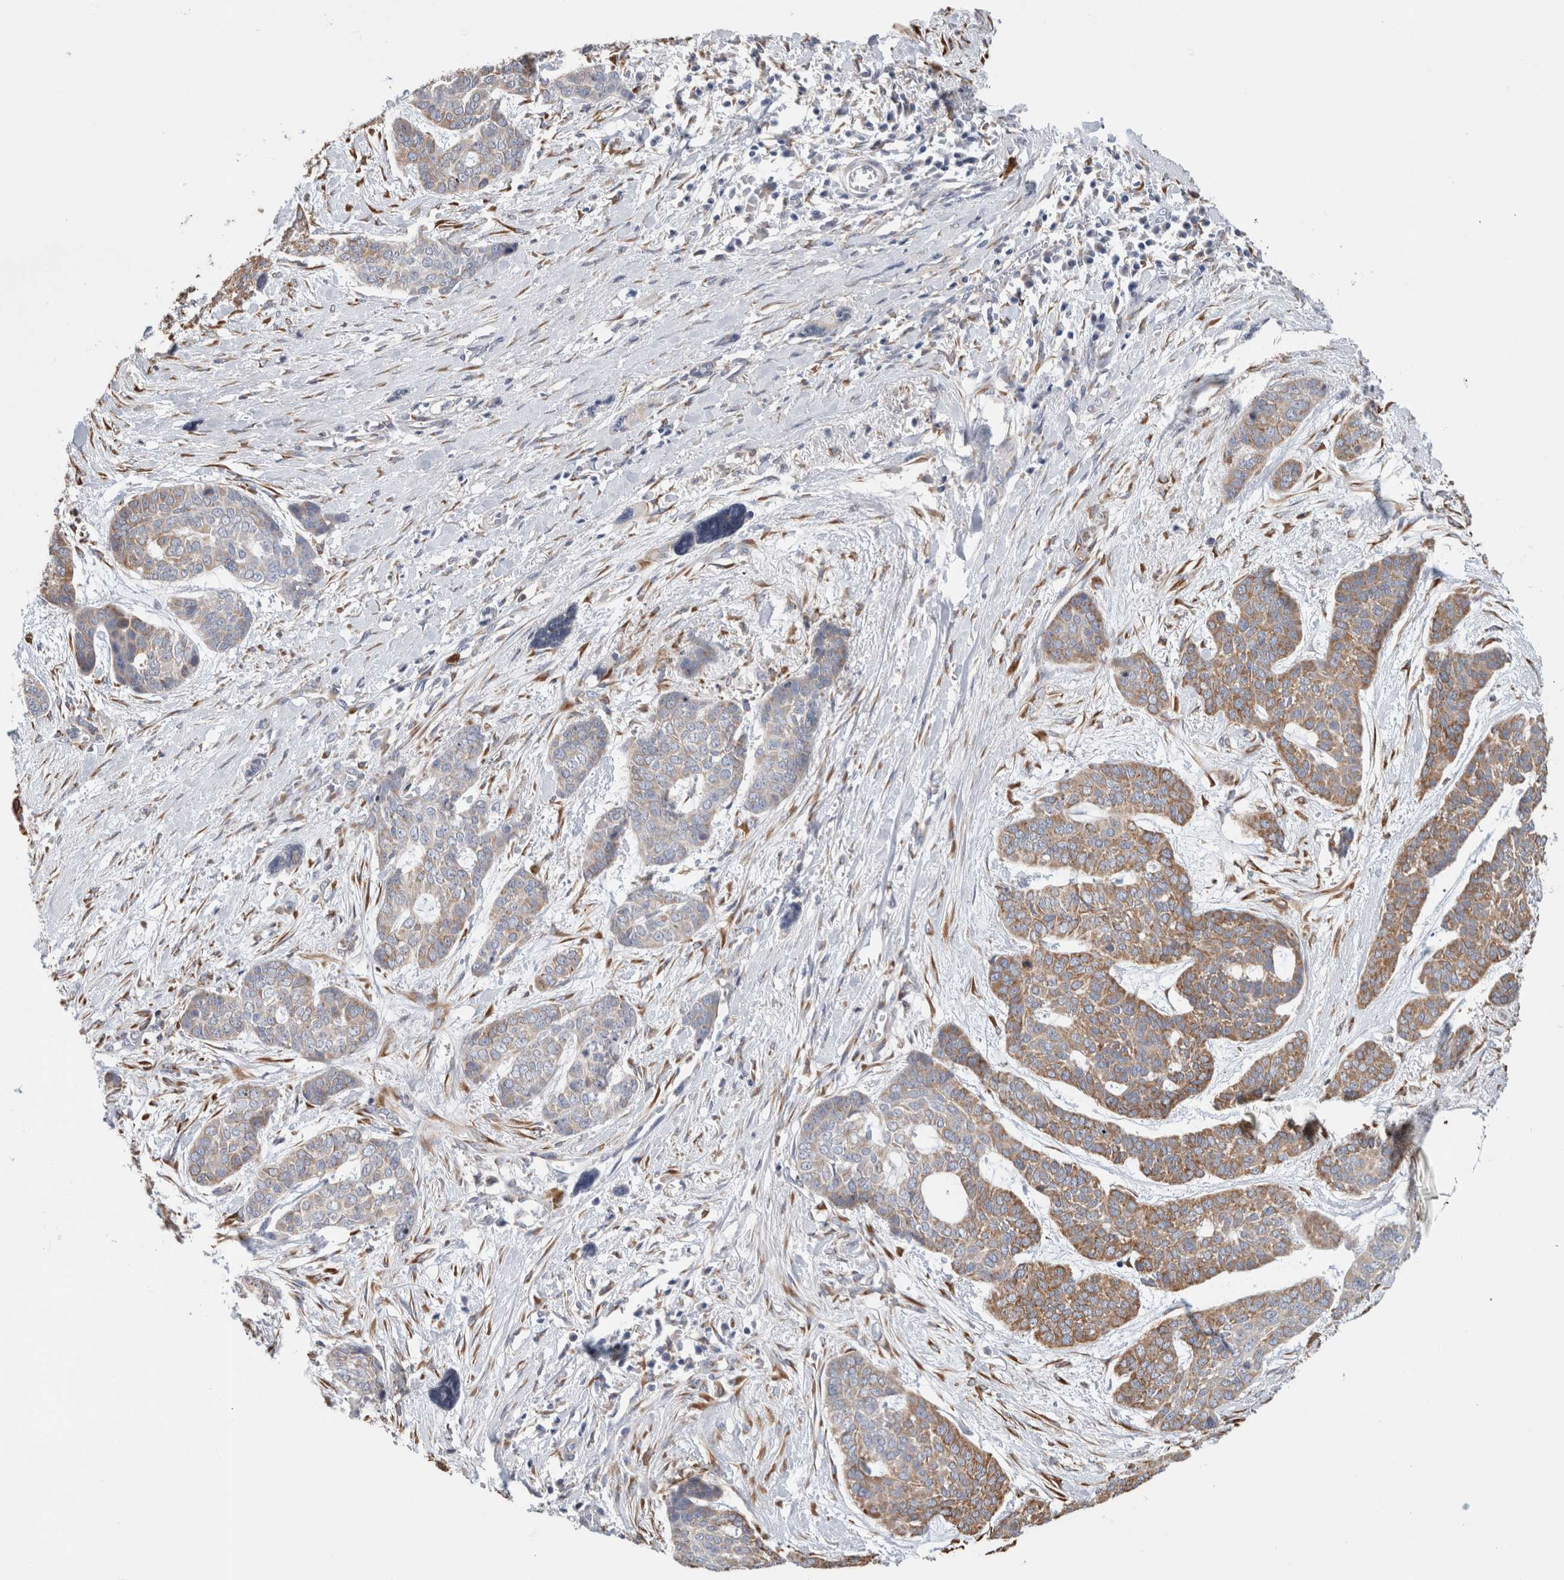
{"staining": {"intensity": "weak", "quantity": "25%-75%", "location": "cytoplasmic/membranous"}, "tissue": "skin cancer", "cell_type": "Tumor cells", "image_type": "cancer", "snomed": [{"axis": "morphology", "description": "Basal cell carcinoma"}, {"axis": "topography", "description": "Skin"}], "caption": "Protein analysis of skin cancer (basal cell carcinoma) tissue reveals weak cytoplasmic/membranous staining in about 25%-75% of tumor cells.", "gene": "P4HA1", "patient": {"sex": "female", "age": 64}}